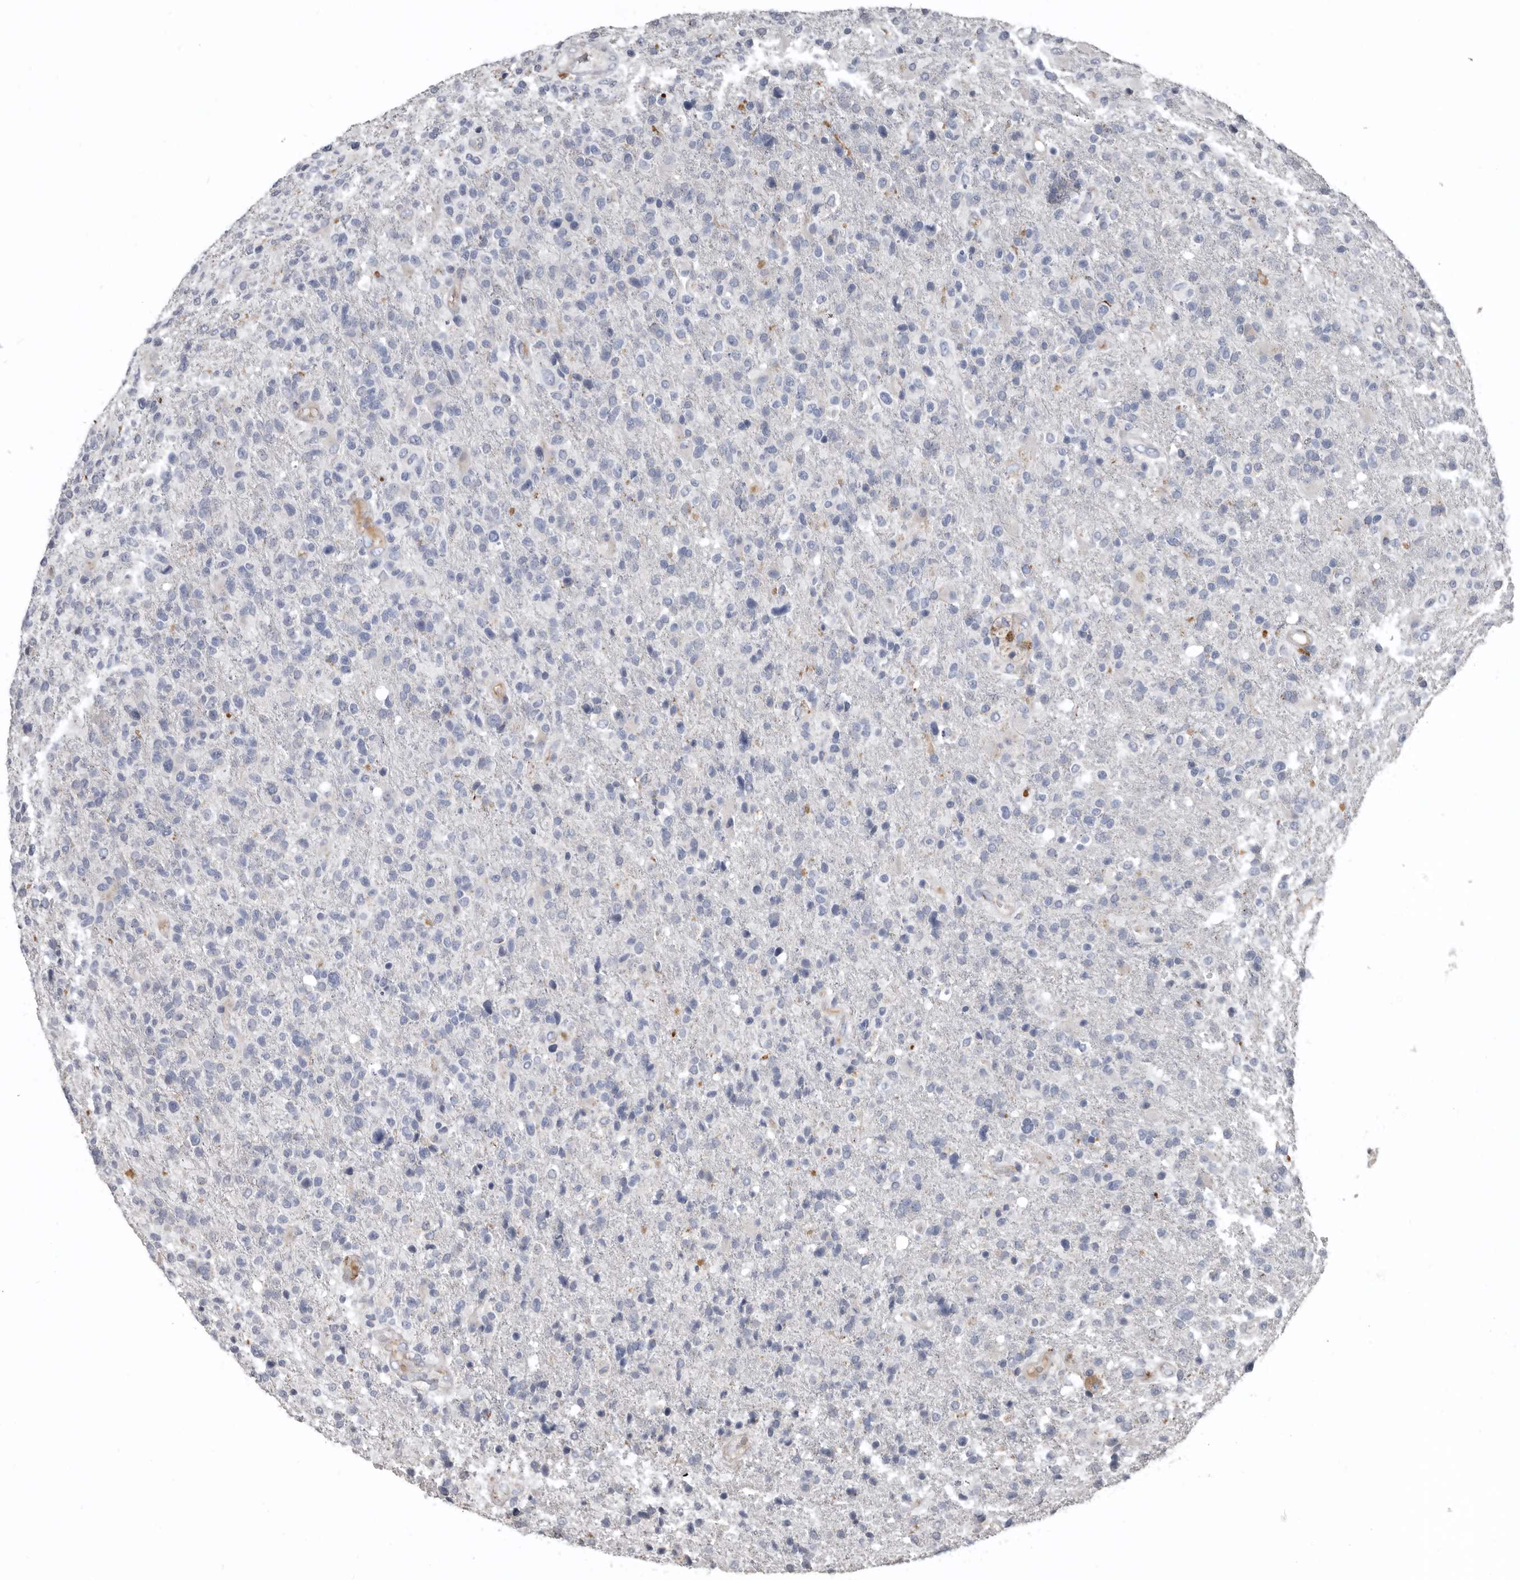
{"staining": {"intensity": "negative", "quantity": "none", "location": "none"}, "tissue": "glioma", "cell_type": "Tumor cells", "image_type": "cancer", "snomed": [{"axis": "morphology", "description": "Glioma, malignant, High grade"}, {"axis": "topography", "description": "Brain"}], "caption": "A photomicrograph of human glioma is negative for staining in tumor cells. (Immunohistochemistry, brightfield microscopy, high magnification).", "gene": "ZNF114", "patient": {"sex": "male", "age": 72}}